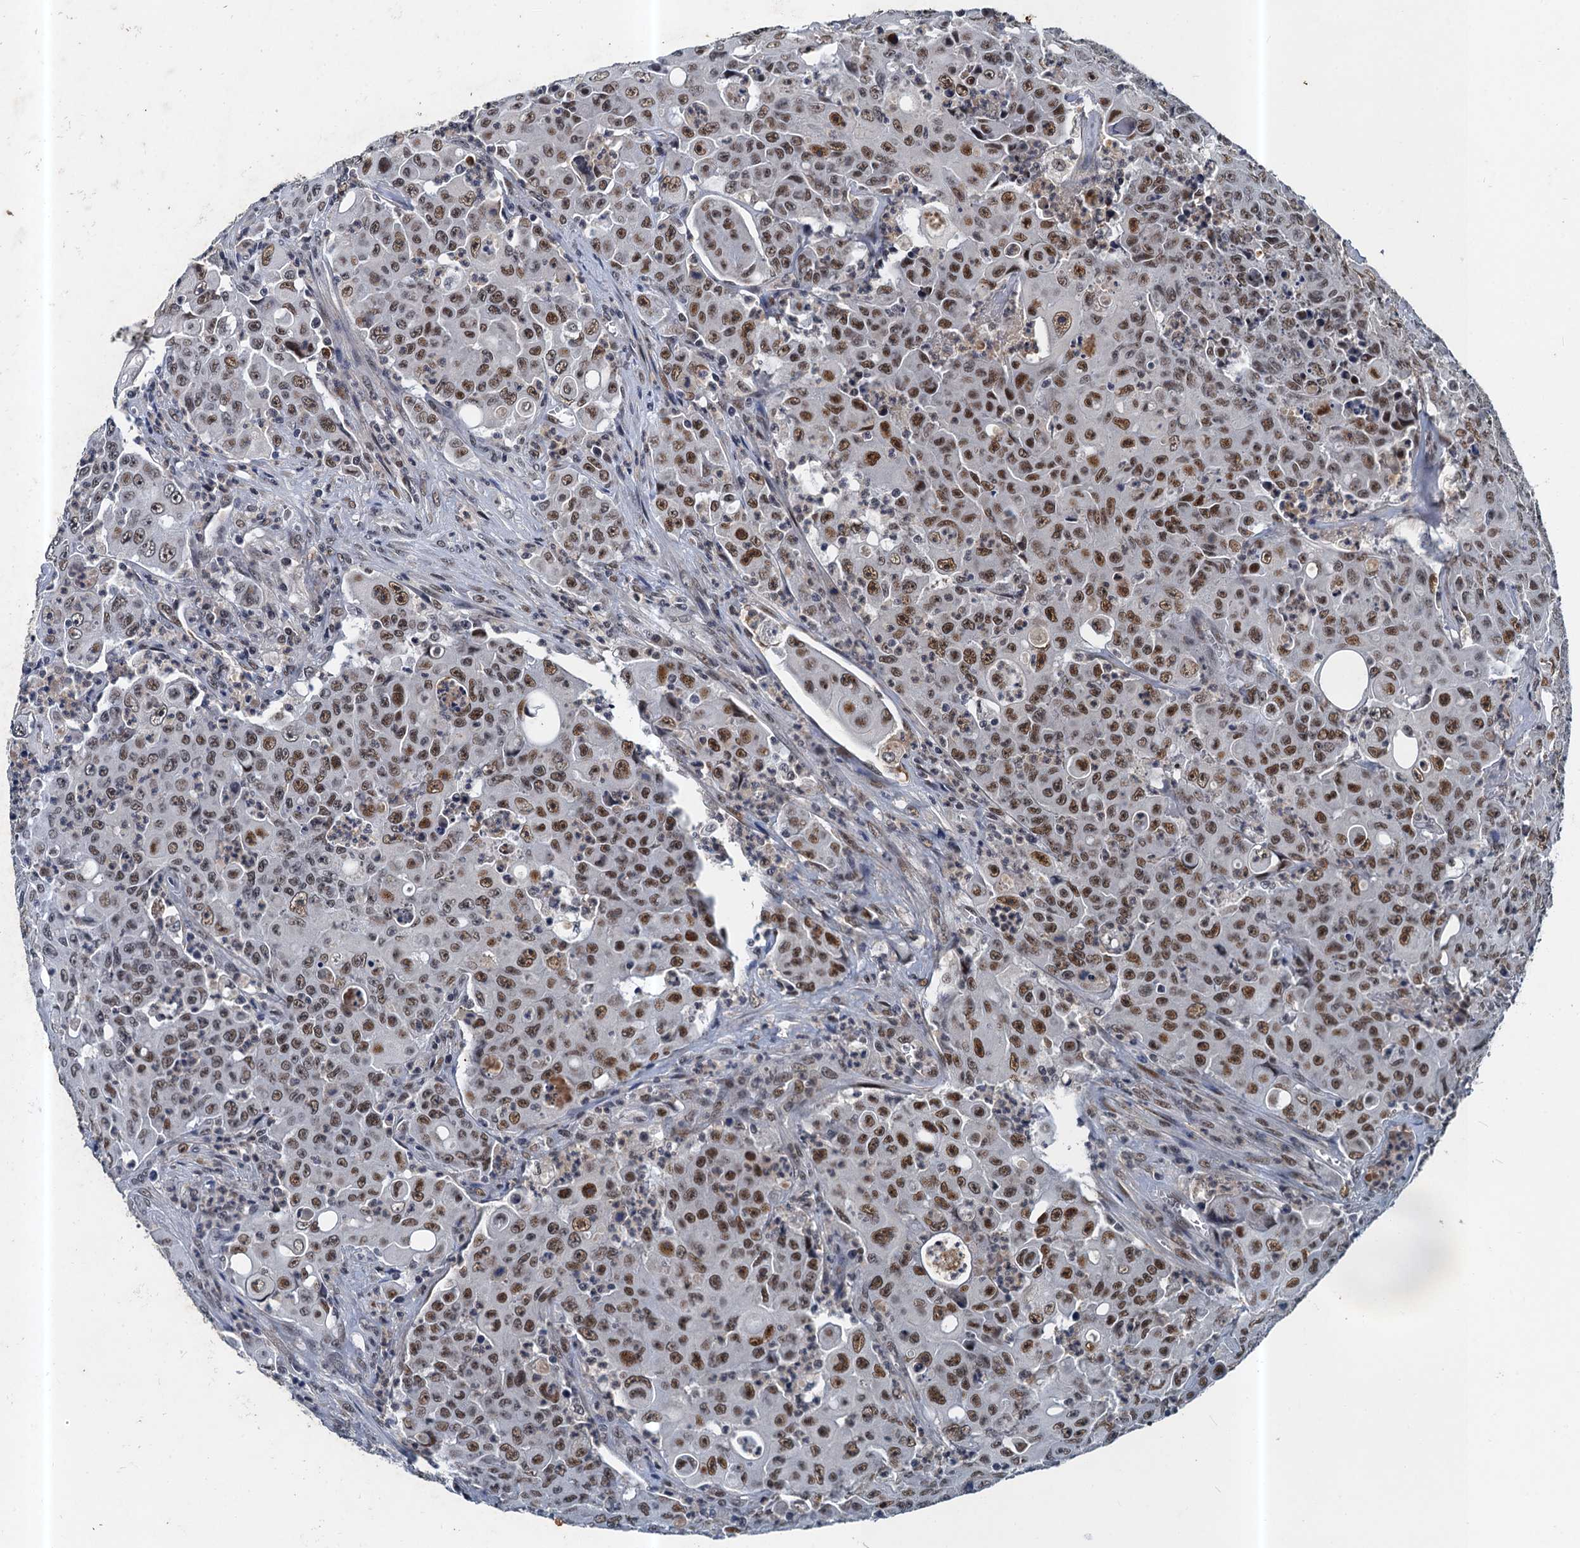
{"staining": {"intensity": "moderate", "quantity": ">75%", "location": "nuclear"}, "tissue": "colorectal cancer", "cell_type": "Tumor cells", "image_type": "cancer", "snomed": [{"axis": "morphology", "description": "Adenocarcinoma, NOS"}, {"axis": "topography", "description": "Colon"}], "caption": "Adenocarcinoma (colorectal) stained for a protein (brown) reveals moderate nuclear positive expression in approximately >75% of tumor cells.", "gene": "CSTF3", "patient": {"sex": "male", "age": 51}}